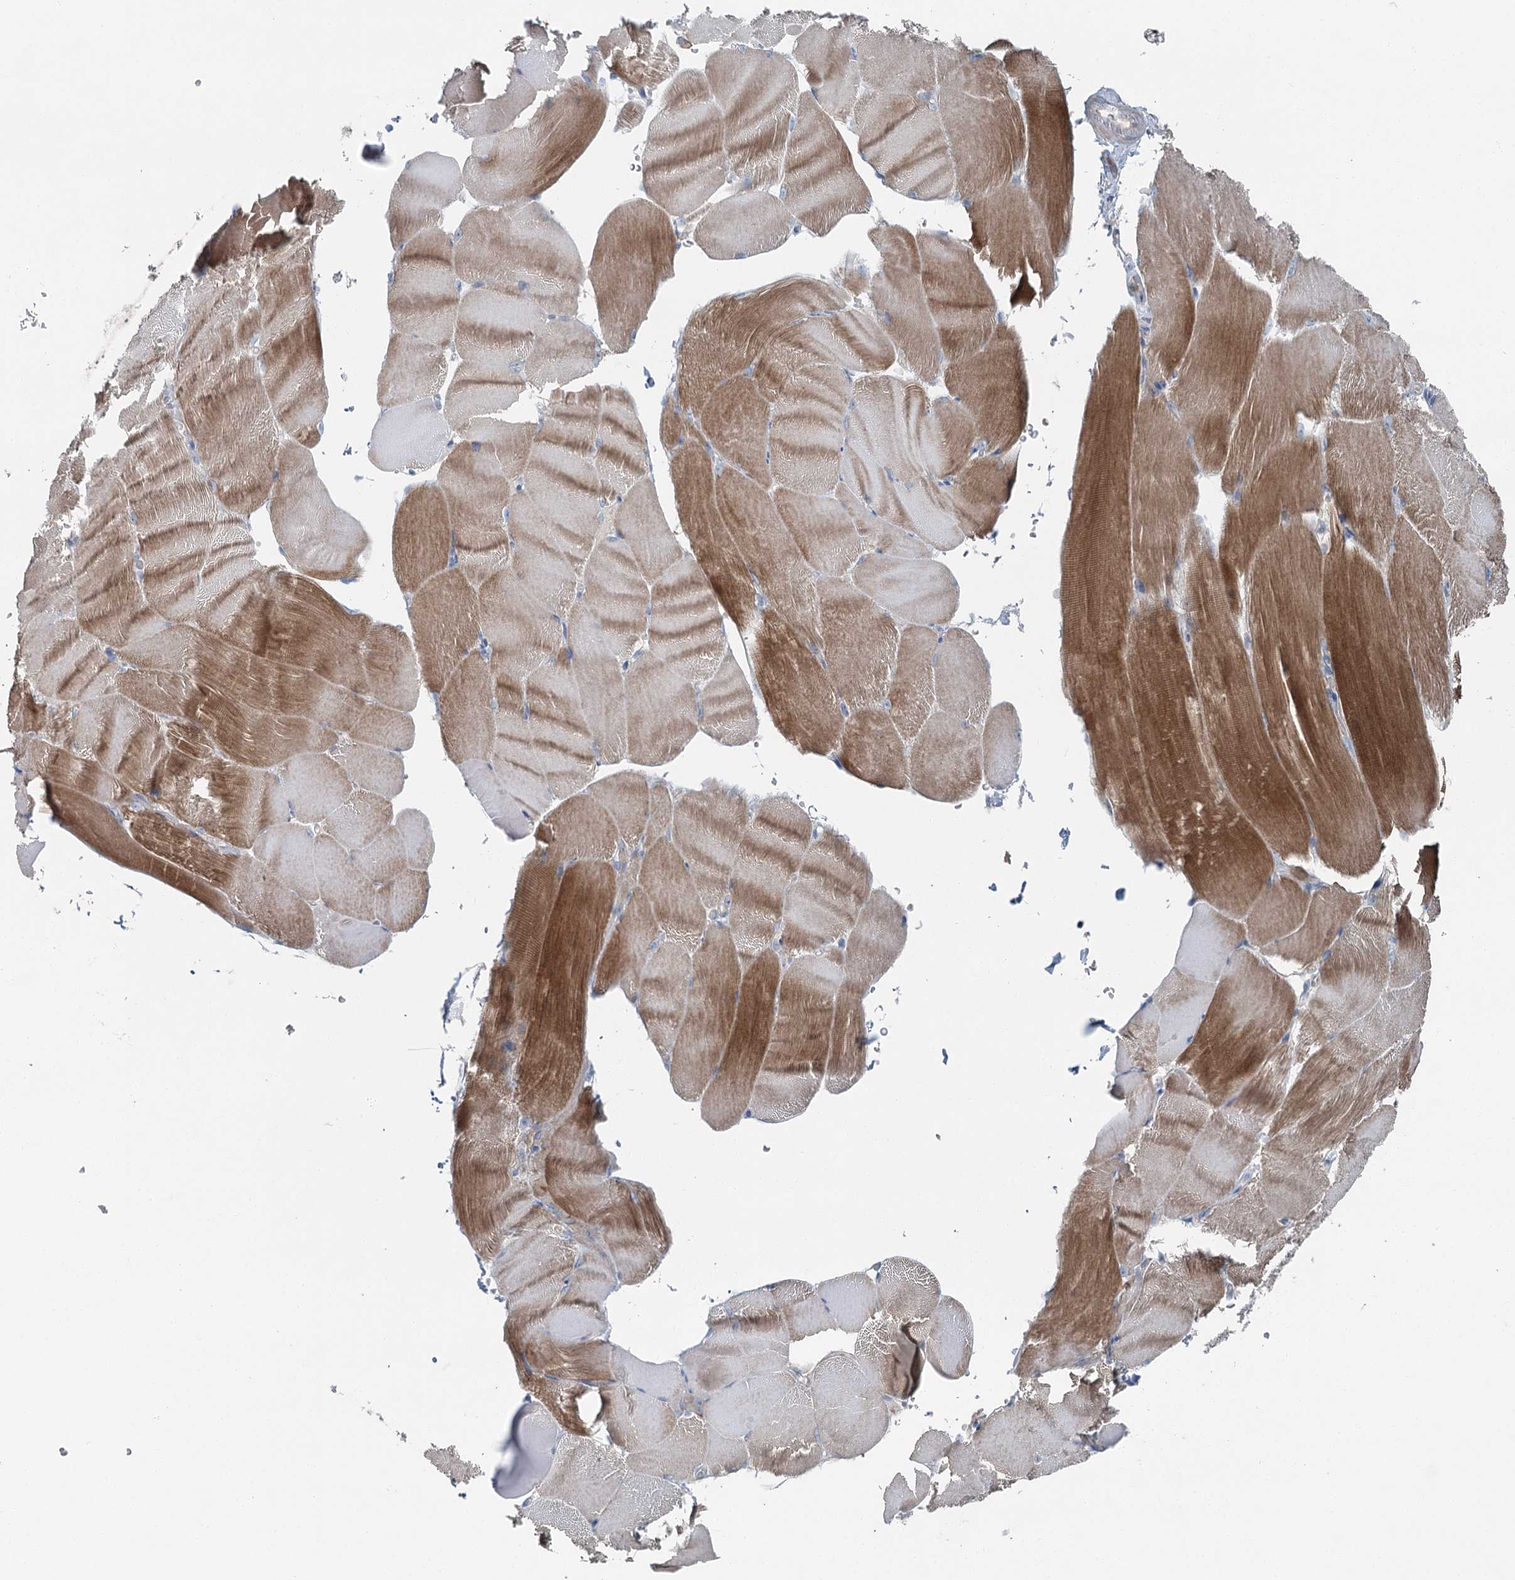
{"staining": {"intensity": "moderate", "quantity": ">75%", "location": "cytoplasmic/membranous"}, "tissue": "skeletal muscle", "cell_type": "Myocytes", "image_type": "normal", "snomed": [{"axis": "morphology", "description": "Normal tissue, NOS"}, {"axis": "topography", "description": "Skeletal muscle"}, {"axis": "topography", "description": "Parathyroid gland"}], "caption": "Immunohistochemistry (IHC) image of benign human skeletal muscle stained for a protein (brown), which exhibits medium levels of moderate cytoplasmic/membranous positivity in approximately >75% of myocytes.", "gene": "CHCHD5", "patient": {"sex": "female", "age": 37}}